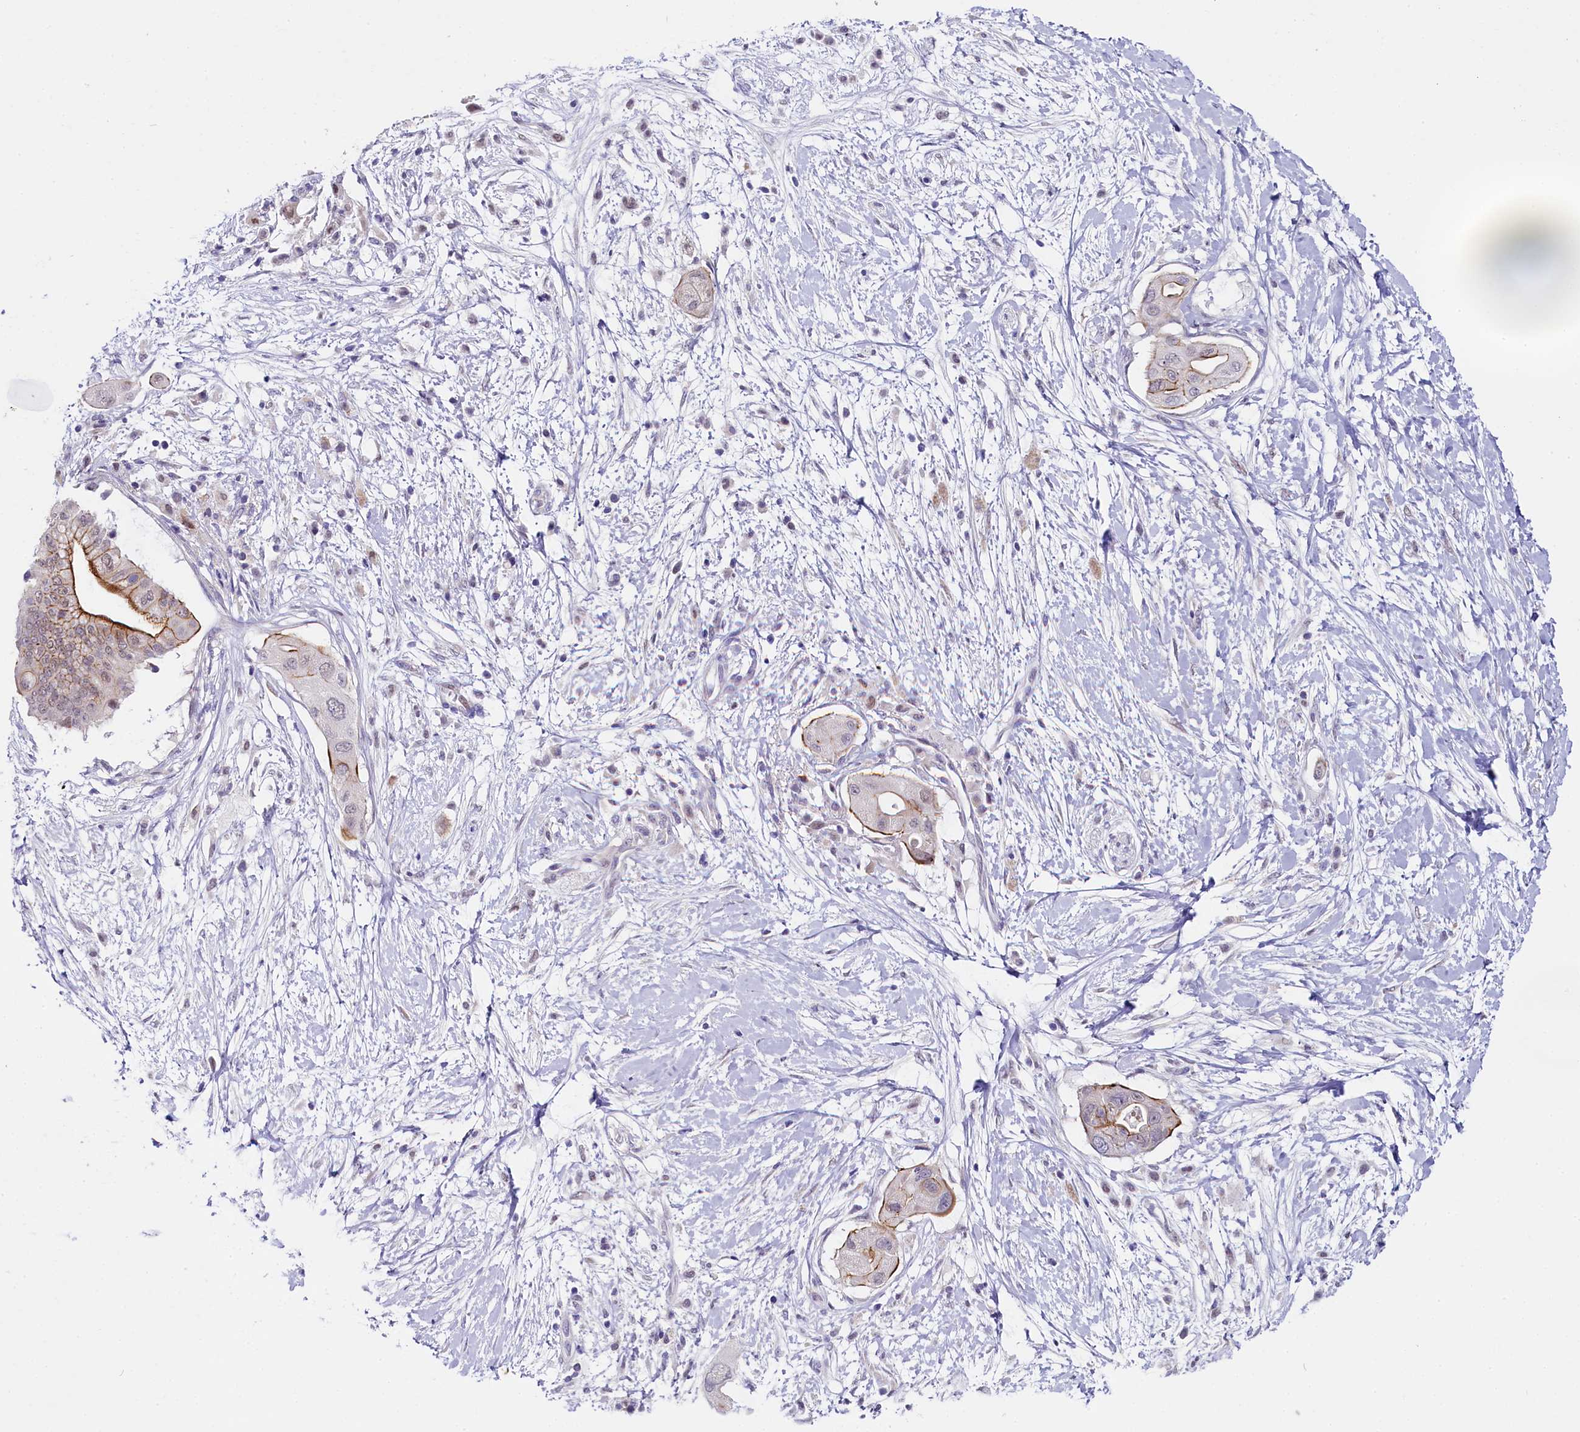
{"staining": {"intensity": "moderate", "quantity": "25%-75%", "location": "cytoplasmic/membranous"}, "tissue": "pancreatic cancer", "cell_type": "Tumor cells", "image_type": "cancer", "snomed": [{"axis": "morphology", "description": "Adenocarcinoma, NOS"}, {"axis": "topography", "description": "Pancreas"}], "caption": "Protein positivity by IHC exhibits moderate cytoplasmic/membranous staining in approximately 25%-75% of tumor cells in pancreatic cancer (adenocarcinoma). (Stains: DAB in brown, nuclei in blue, Microscopy: brightfield microscopy at high magnification).", "gene": "OSGEP", "patient": {"sex": "male", "age": 68}}